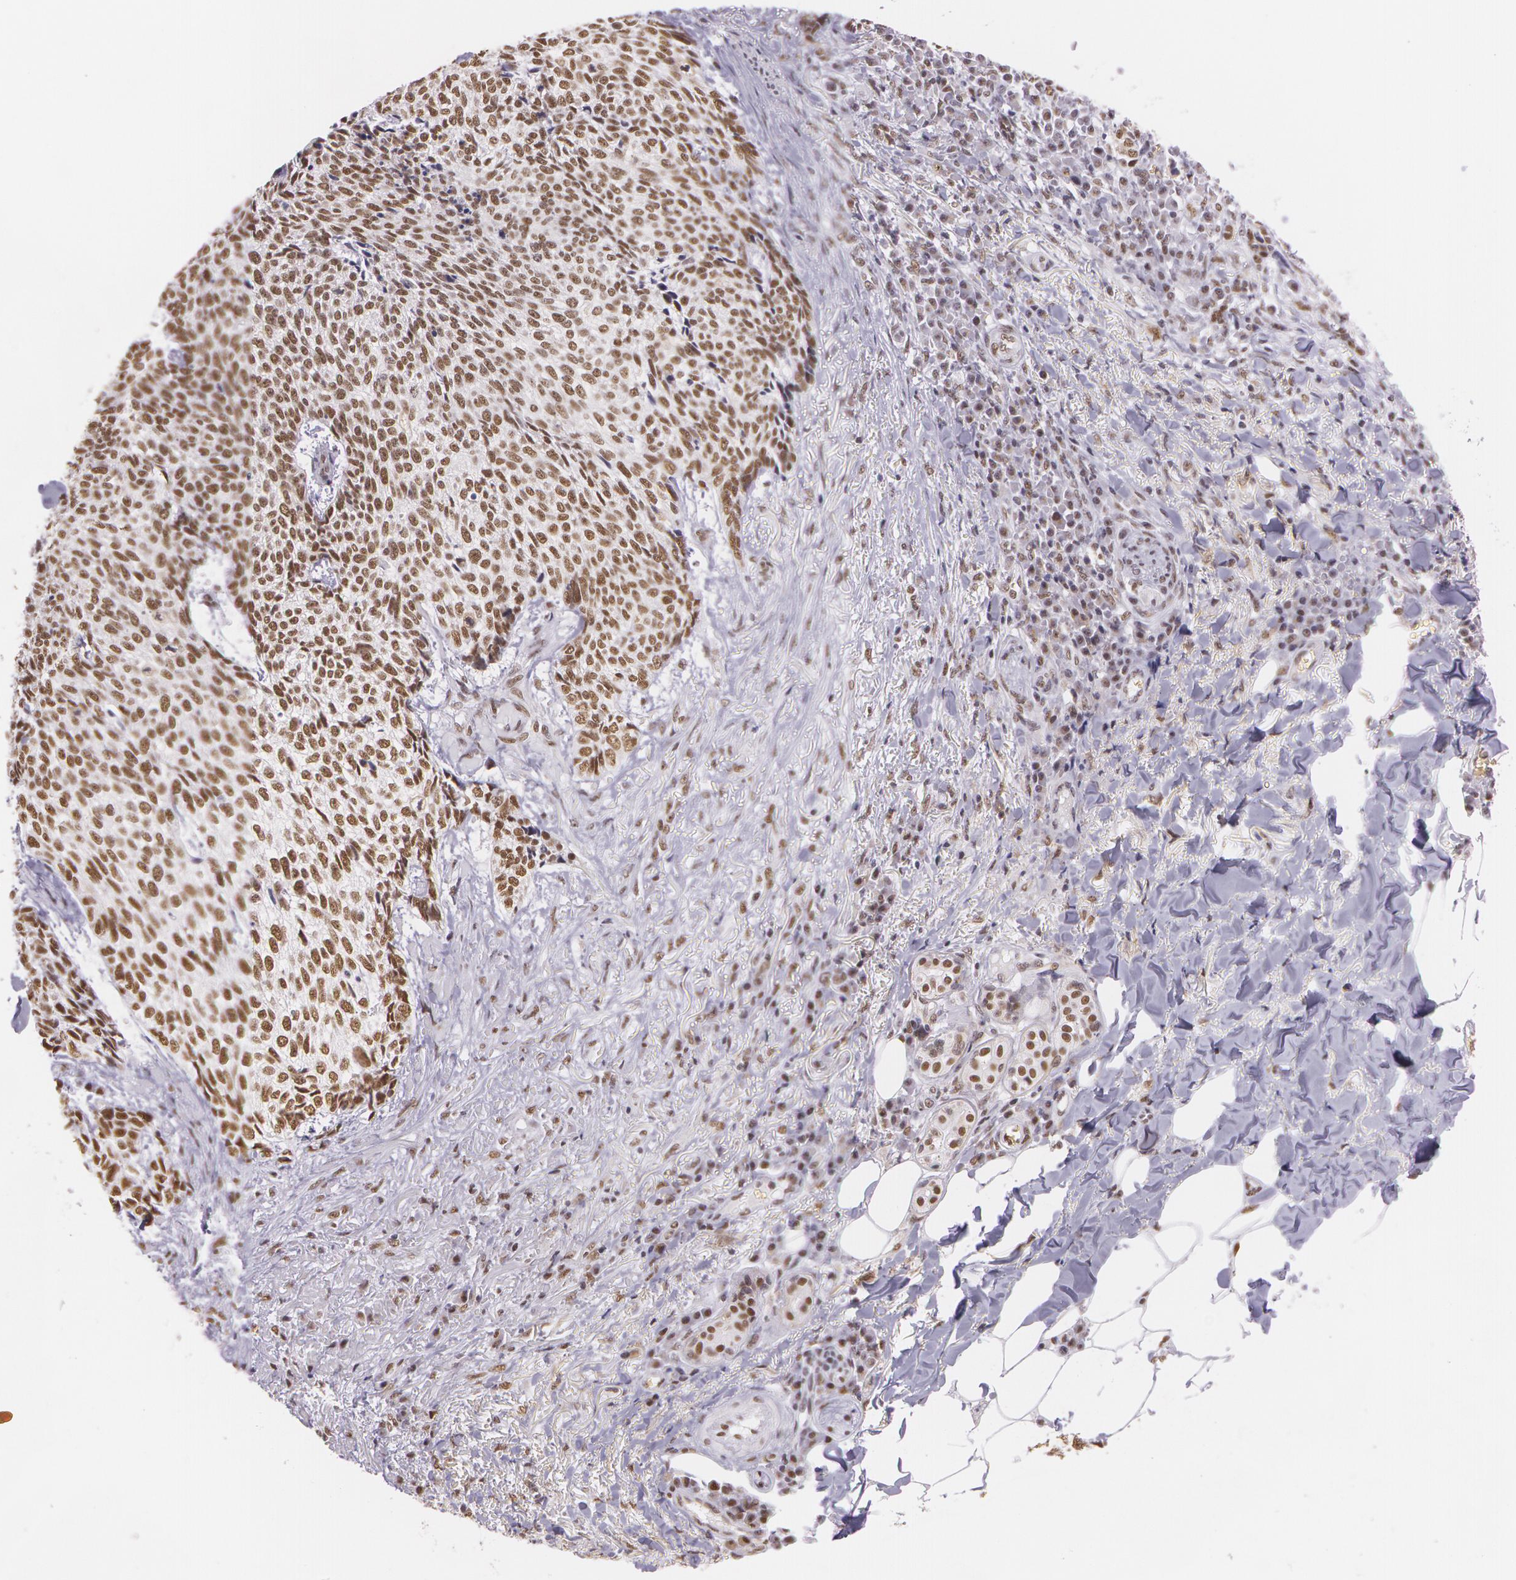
{"staining": {"intensity": "strong", "quantity": ">75%", "location": "nuclear"}, "tissue": "skin cancer", "cell_type": "Tumor cells", "image_type": "cancer", "snomed": [{"axis": "morphology", "description": "Basal cell carcinoma"}, {"axis": "topography", "description": "Skin"}], "caption": "Protein expression by immunohistochemistry demonstrates strong nuclear staining in about >75% of tumor cells in skin cancer (basal cell carcinoma).", "gene": "NBN", "patient": {"sex": "female", "age": 89}}